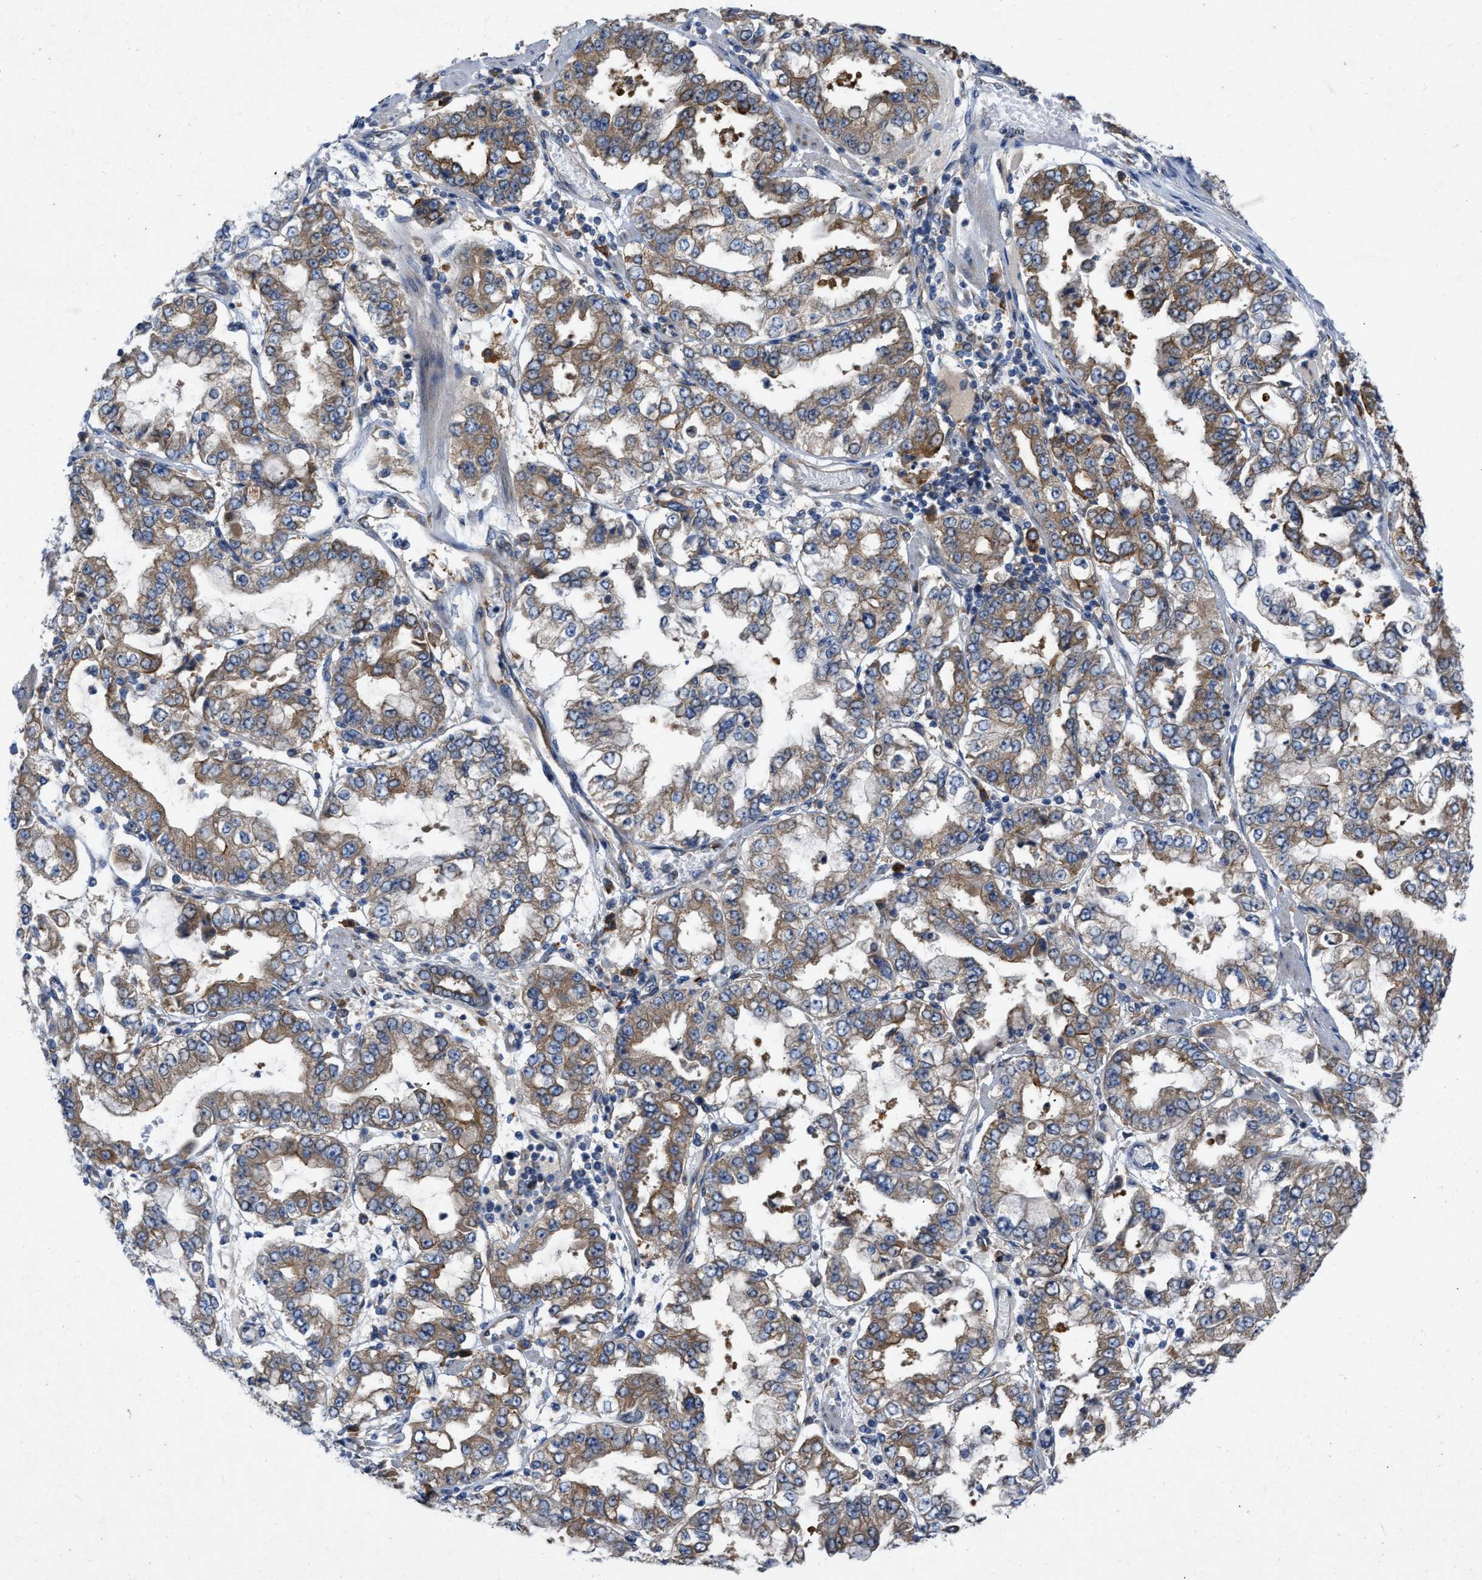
{"staining": {"intensity": "strong", "quantity": "25%-75%", "location": "cytoplasmic/membranous"}, "tissue": "stomach cancer", "cell_type": "Tumor cells", "image_type": "cancer", "snomed": [{"axis": "morphology", "description": "Adenocarcinoma, NOS"}, {"axis": "topography", "description": "Stomach"}], "caption": "A brown stain highlights strong cytoplasmic/membranous expression of a protein in human stomach cancer tumor cells.", "gene": "TMEM131", "patient": {"sex": "male", "age": 76}}